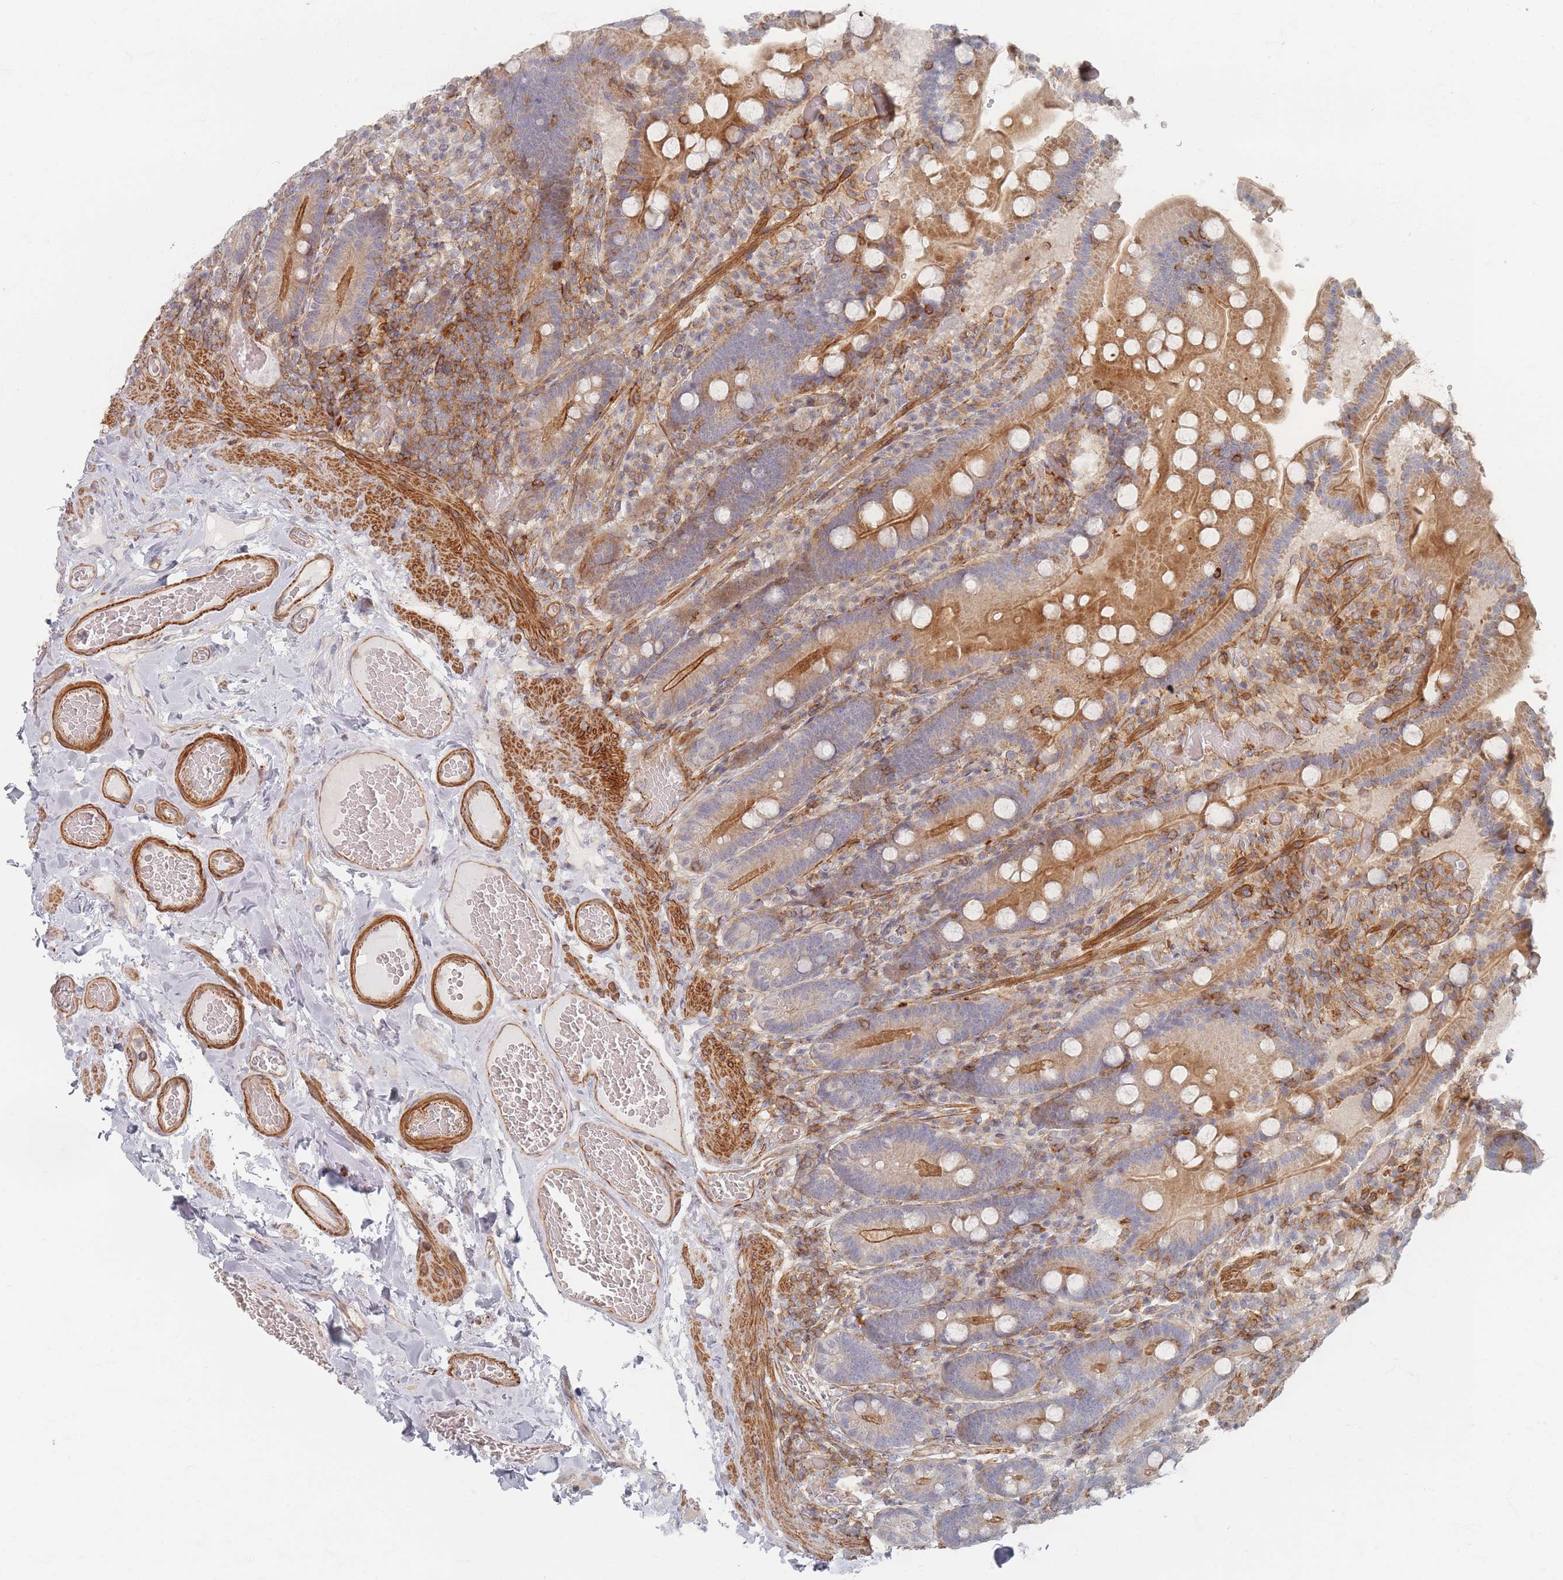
{"staining": {"intensity": "moderate", "quantity": ">75%", "location": "cytoplasmic/membranous"}, "tissue": "duodenum", "cell_type": "Glandular cells", "image_type": "normal", "snomed": [{"axis": "morphology", "description": "Normal tissue, NOS"}, {"axis": "topography", "description": "Duodenum"}], "caption": "The histopathology image shows immunohistochemical staining of unremarkable duodenum. There is moderate cytoplasmic/membranous positivity is seen in about >75% of glandular cells. The staining was performed using DAB, with brown indicating positive protein expression. Nuclei are stained blue with hematoxylin.", "gene": "ZKSCAN7", "patient": {"sex": "female", "age": 62}}